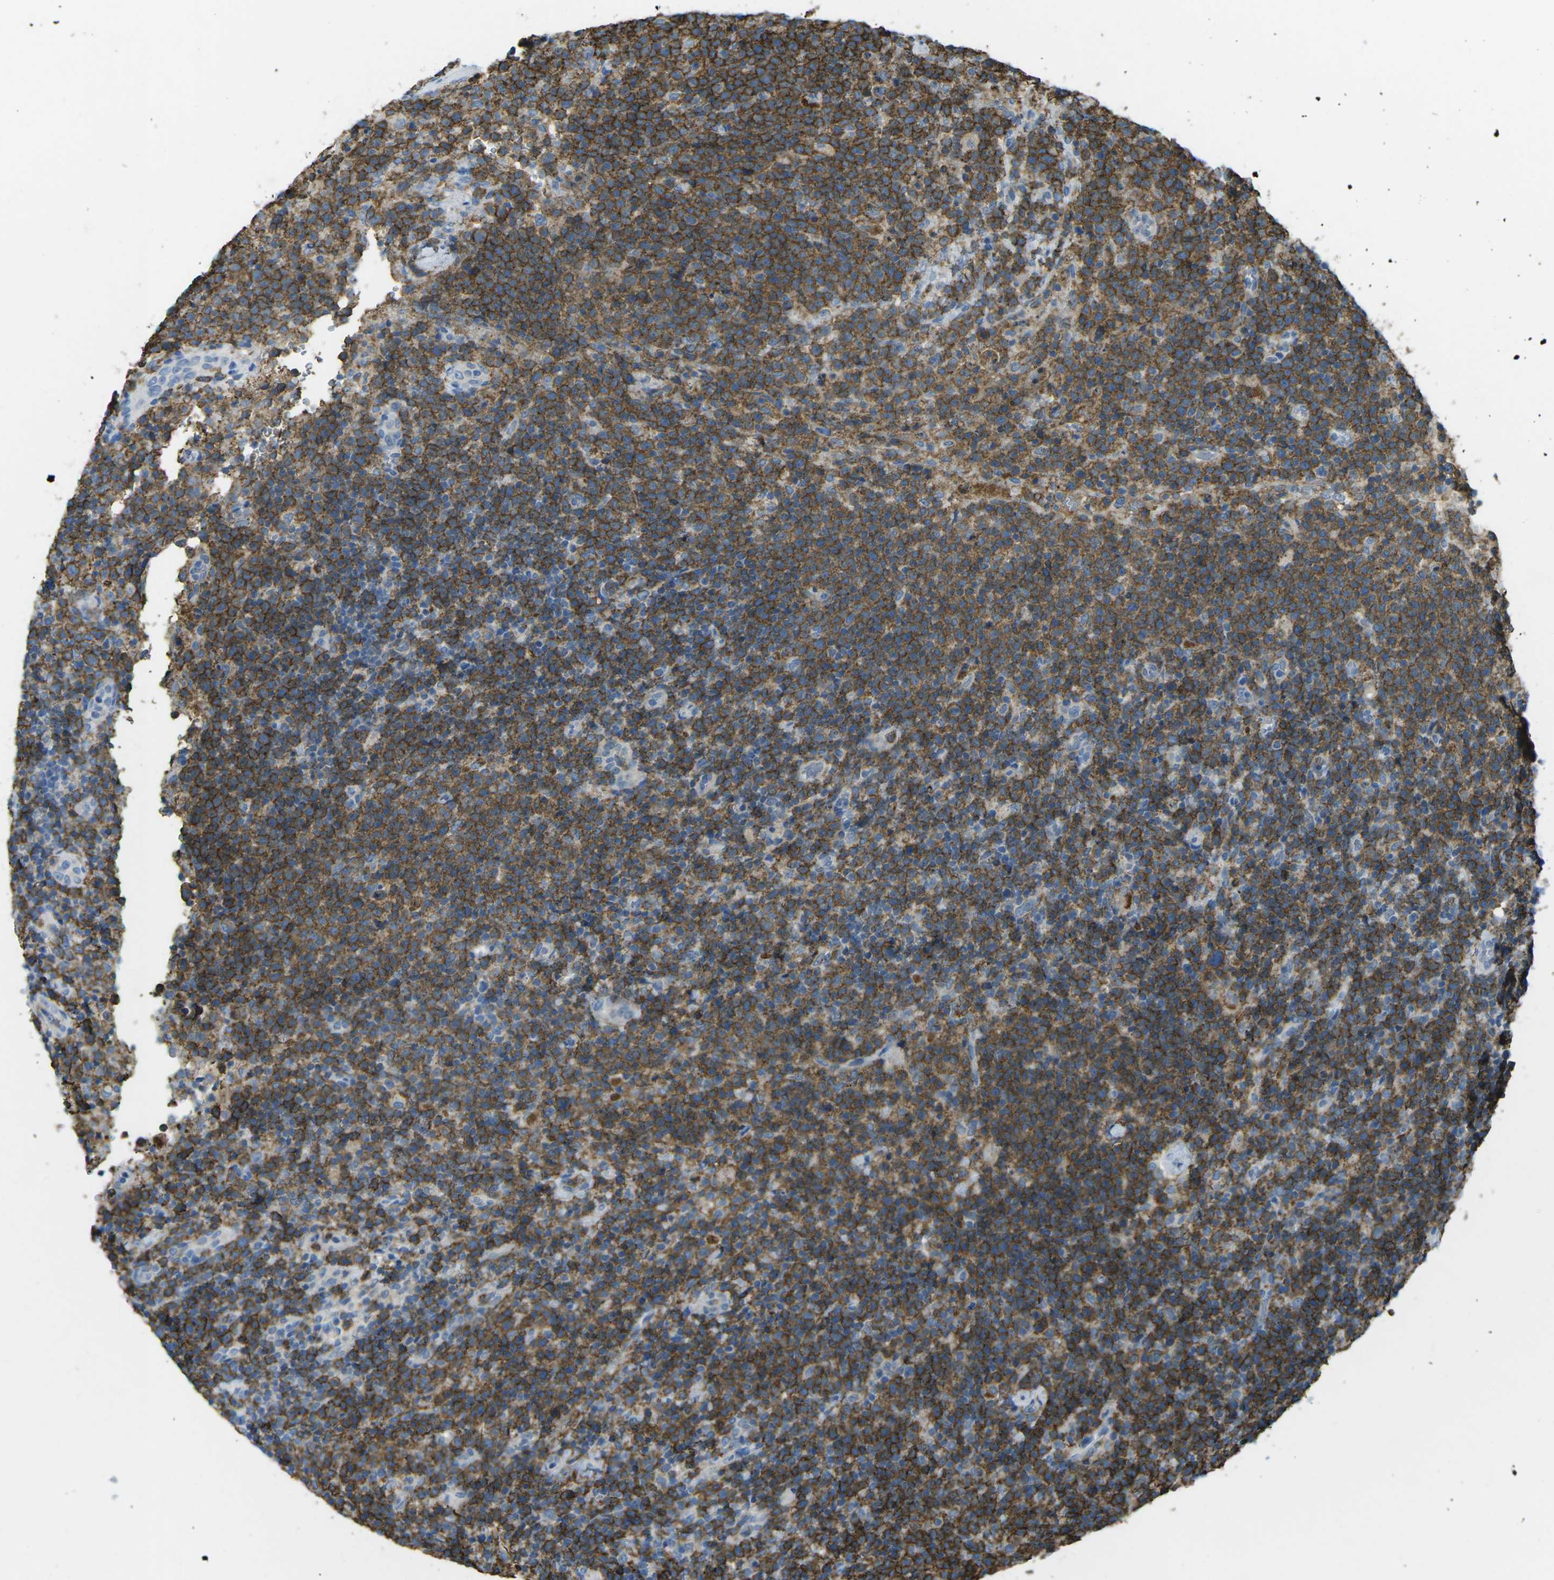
{"staining": {"intensity": "strong", "quantity": ">75%", "location": "cytoplasmic/membranous"}, "tissue": "lymphoma", "cell_type": "Tumor cells", "image_type": "cancer", "snomed": [{"axis": "morphology", "description": "Malignant lymphoma, non-Hodgkin's type, High grade"}, {"axis": "topography", "description": "Lymph node"}], "caption": "High-power microscopy captured an immunohistochemistry image of lymphoma, revealing strong cytoplasmic/membranous positivity in approximately >75% of tumor cells.", "gene": "CD19", "patient": {"sex": "male", "age": 61}}